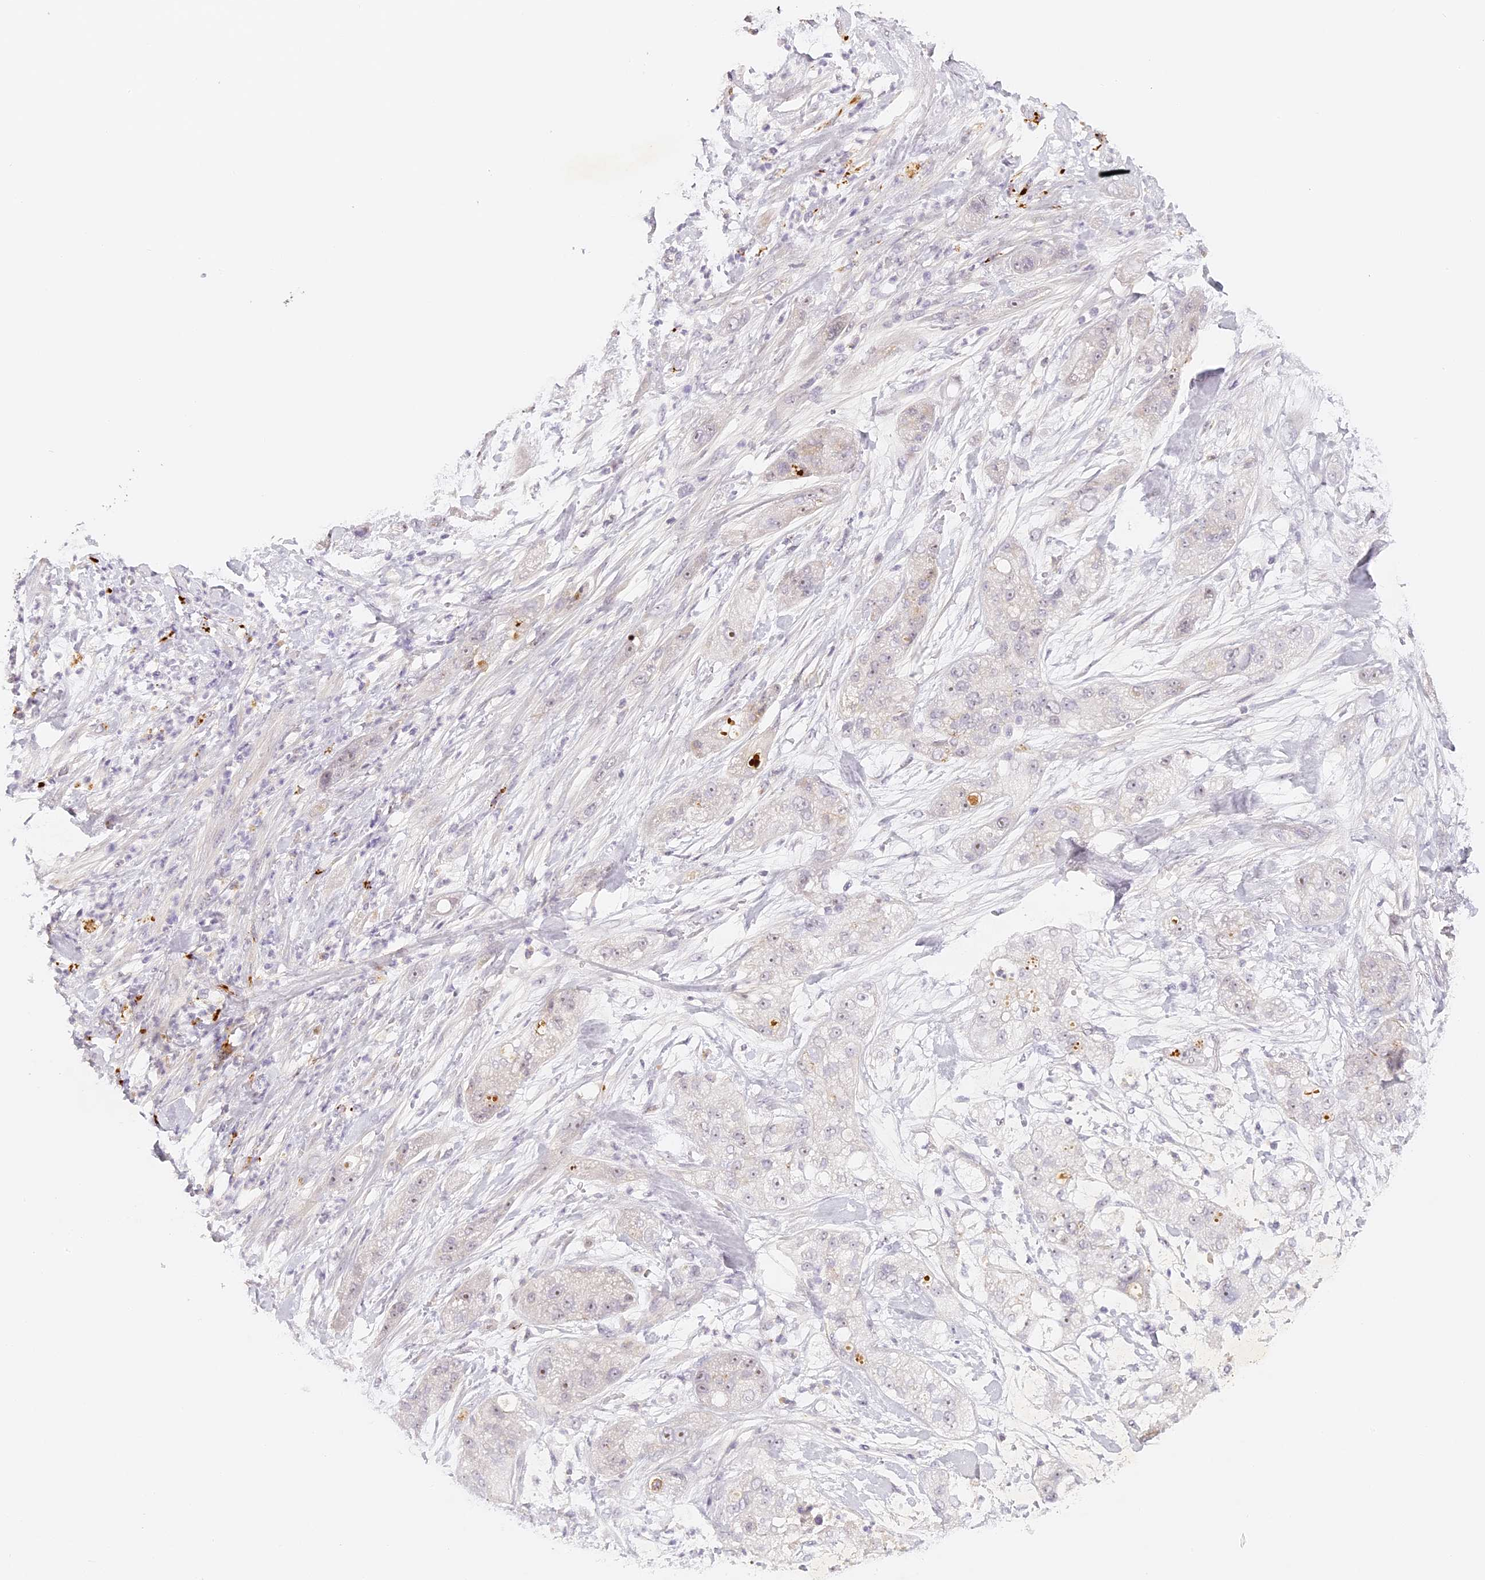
{"staining": {"intensity": "negative", "quantity": "none", "location": "none"}, "tissue": "pancreatic cancer", "cell_type": "Tumor cells", "image_type": "cancer", "snomed": [{"axis": "morphology", "description": "Adenocarcinoma, NOS"}, {"axis": "topography", "description": "Pancreas"}], "caption": "Tumor cells show no significant positivity in pancreatic cancer.", "gene": "ELL3", "patient": {"sex": "female", "age": 78}}